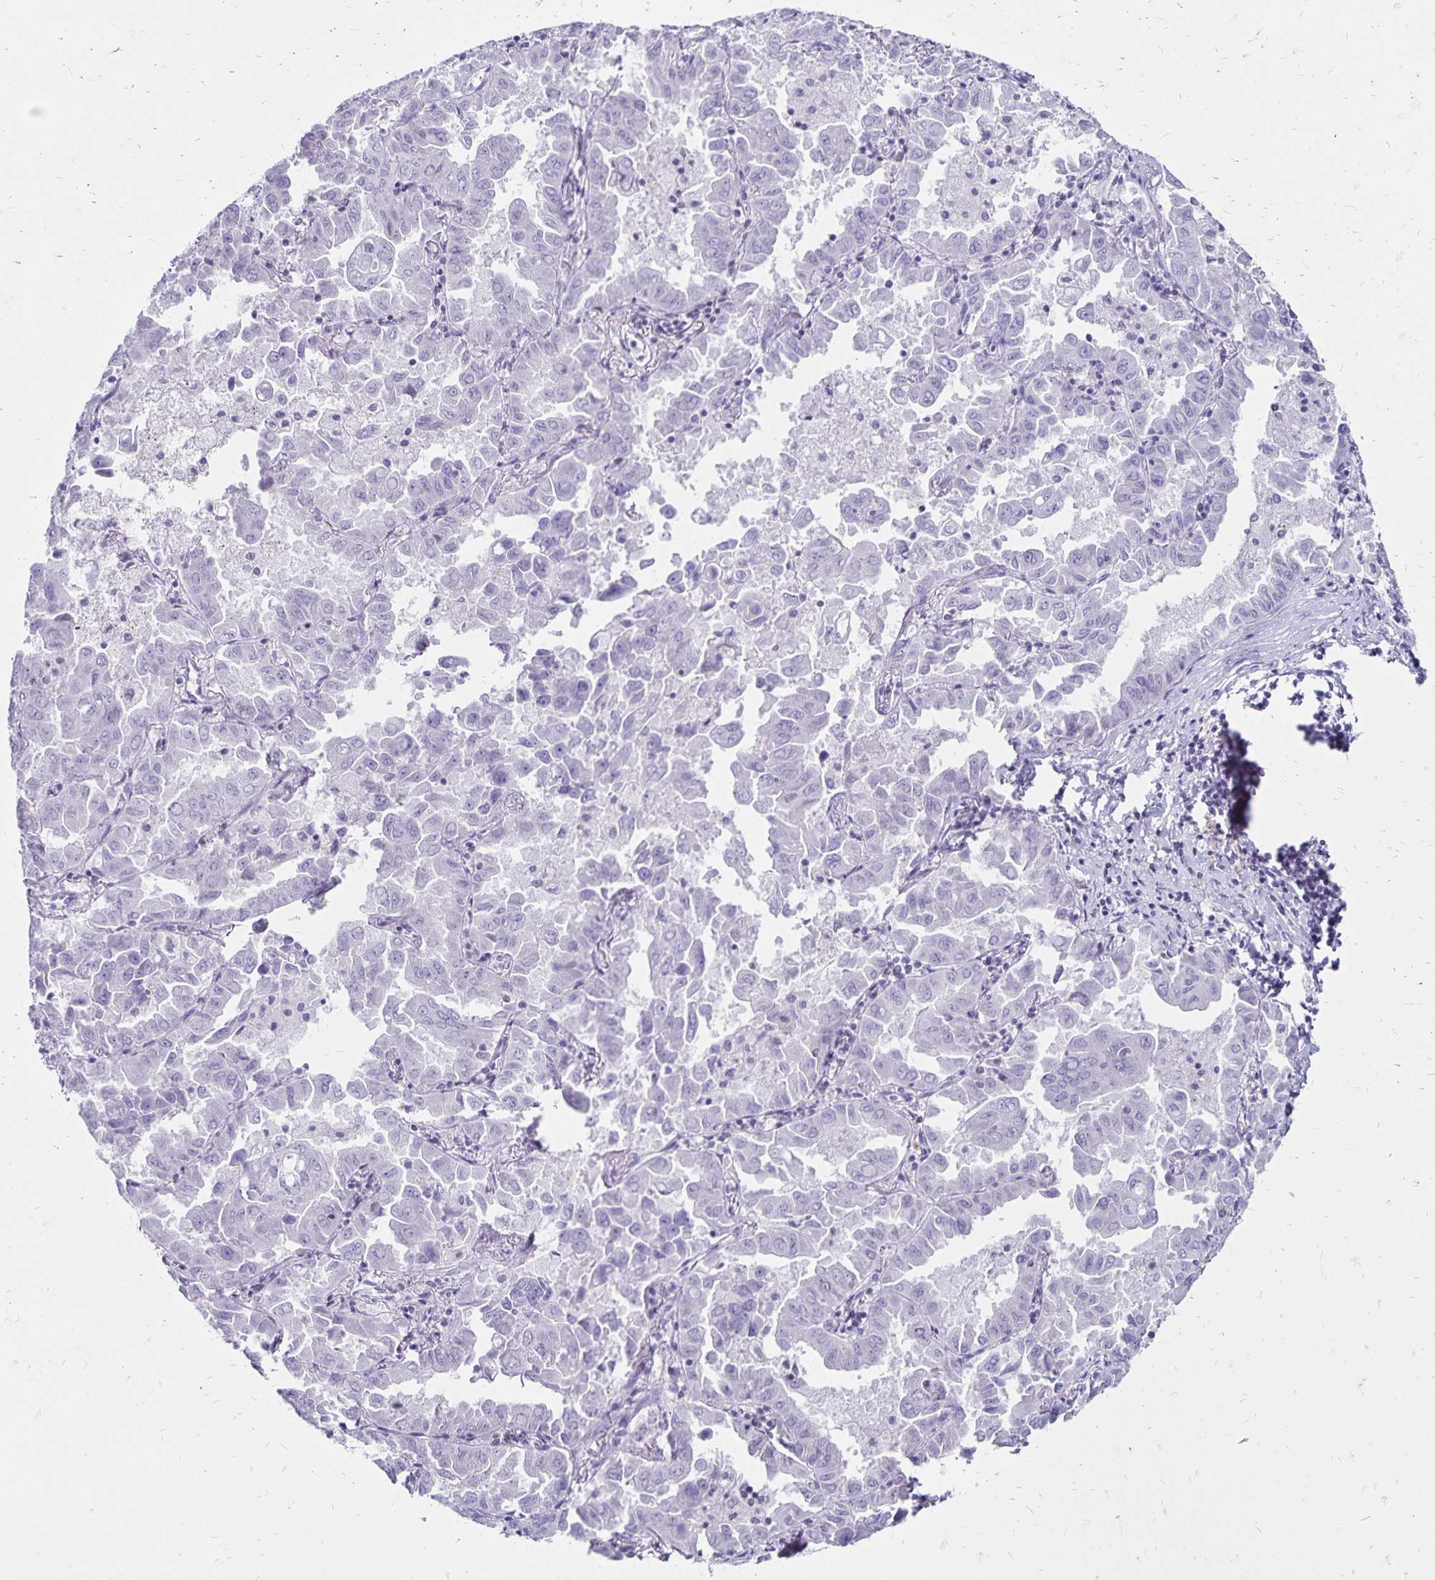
{"staining": {"intensity": "negative", "quantity": "none", "location": "none"}, "tissue": "lung cancer", "cell_type": "Tumor cells", "image_type": "cancer", "snomed": [{"axis": "morphology", "description": "Adenocarcinoma, NOS"}, {"axis": "topography", "description": "Lung"}], "caption": "Tumor cells are negative for protein expression in human lung cancer (adenocarcinoma).", "gene": "IKZF1", "patient": {"sex": "male", "age": 64}}